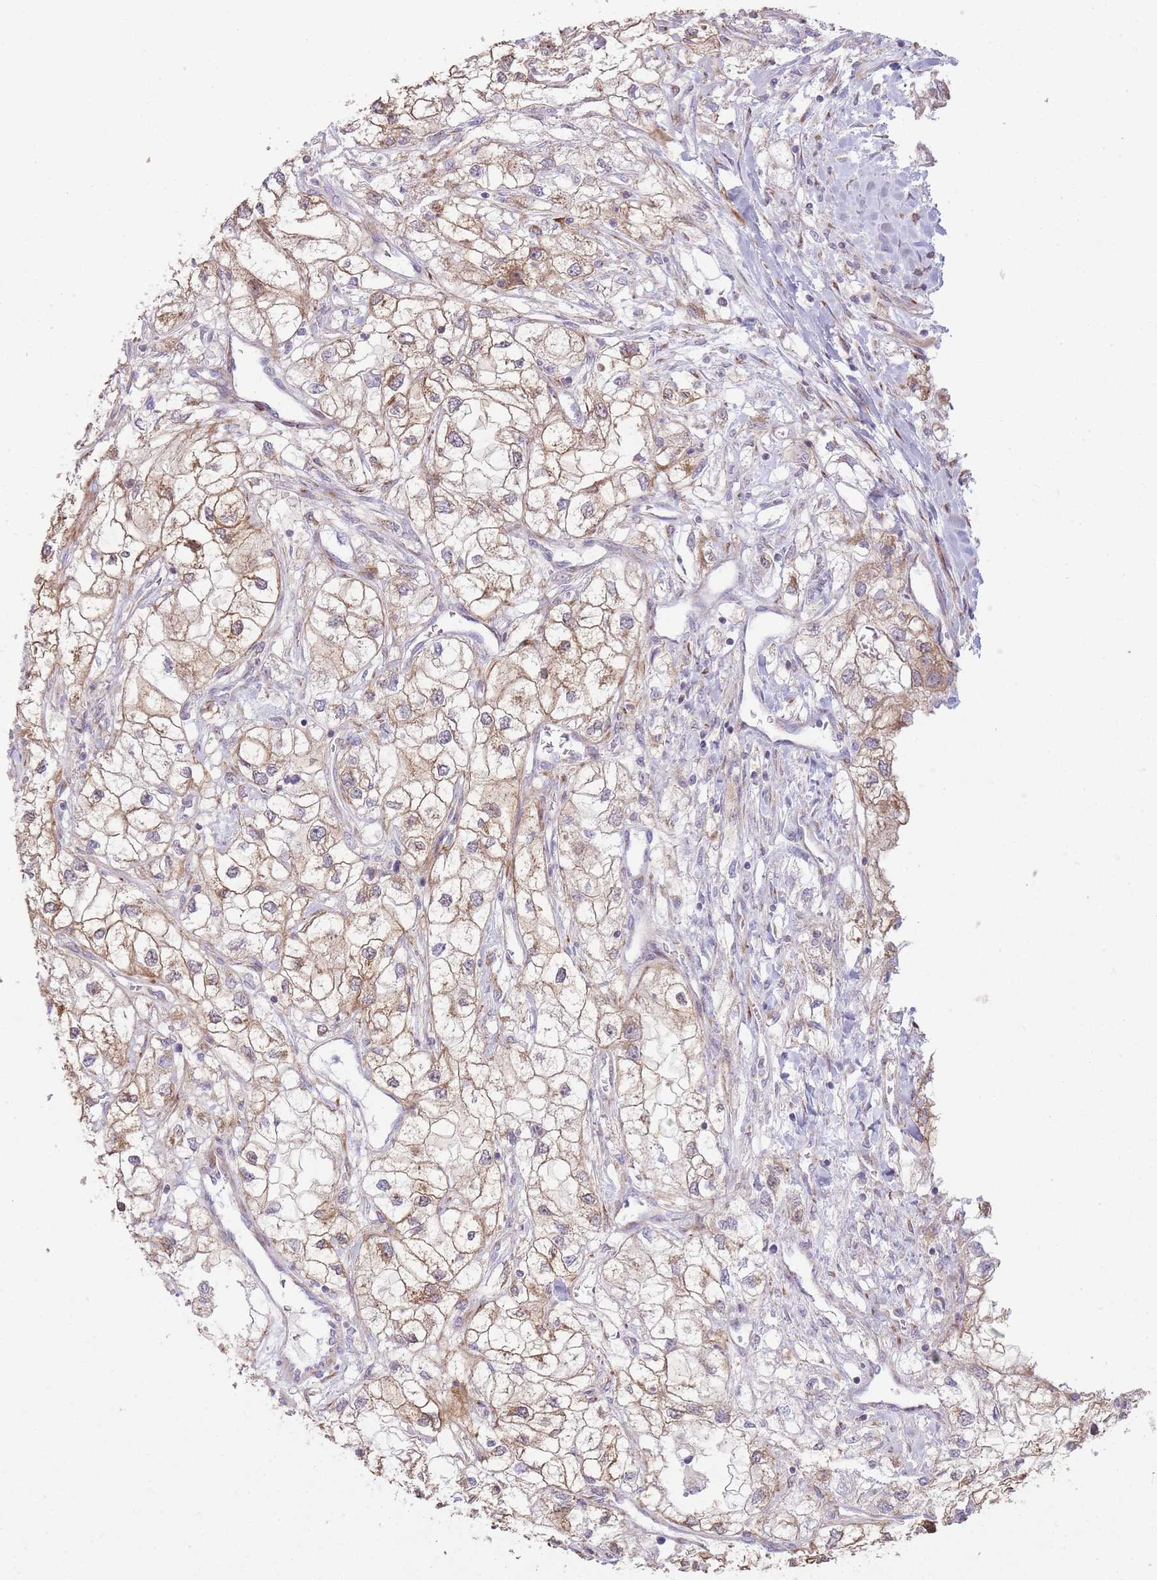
{"staining": {"intensity": "moderate", "quantity": ">75%", "location": "cytoplasmic/membranous"}, "tissue": "renal cancer", "cell_type": "Tumor cells", "image_type": "cancer", "snomed": [{"axis": "morphology", "description": "Adenocarcinoma, NOS"}, {"axis": "topography", "description": "Kidney"}], "caption": "Renal cancer (adenocarcinoma) stained for a protein exhibits moderate cytoplasmic/membranous positivity in tumor cells.", "gene": "PPP3R2", "patient": {"sex": "male", "age": 59}}